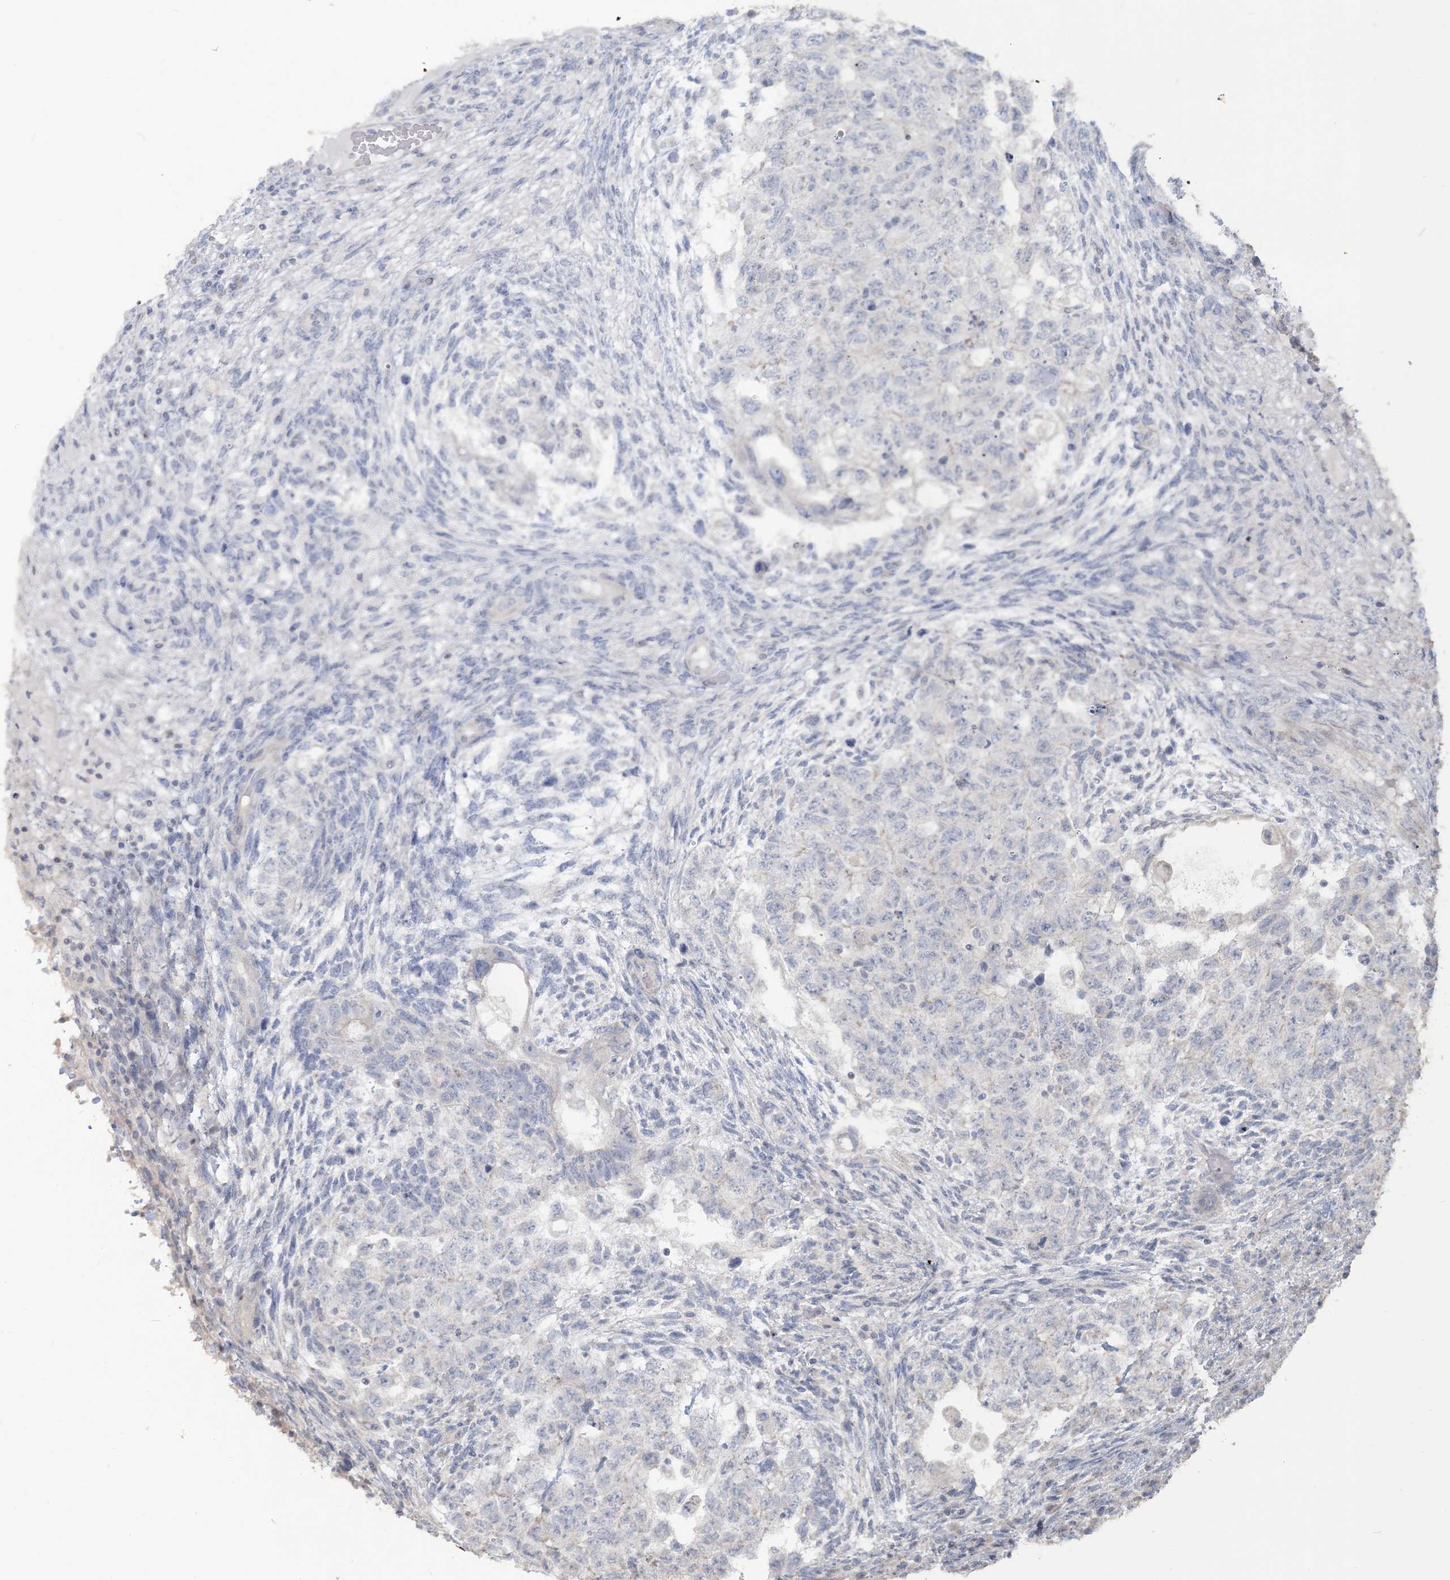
{"staining": {"intensity": "negative", "quantity": "none", "location": "none"}, "tissue": "testis cancer", "cell_type": "Tumor cells", "image_type": "cancer", "snomed": [{"axis": "morphology", "description": "Carcinoma, Embryonal, NOS"}, {"axis": "topography", "description": "Testis"}], "caption": "A histopathology image of human testis embryonal carcinoma is negative for staining in tumor cells. (DAB immunohistochemistry visualized using brightfield microscopy, high magnification).", "gene": "NPHS2", "patient": {"sex": "male", "age": 36}}